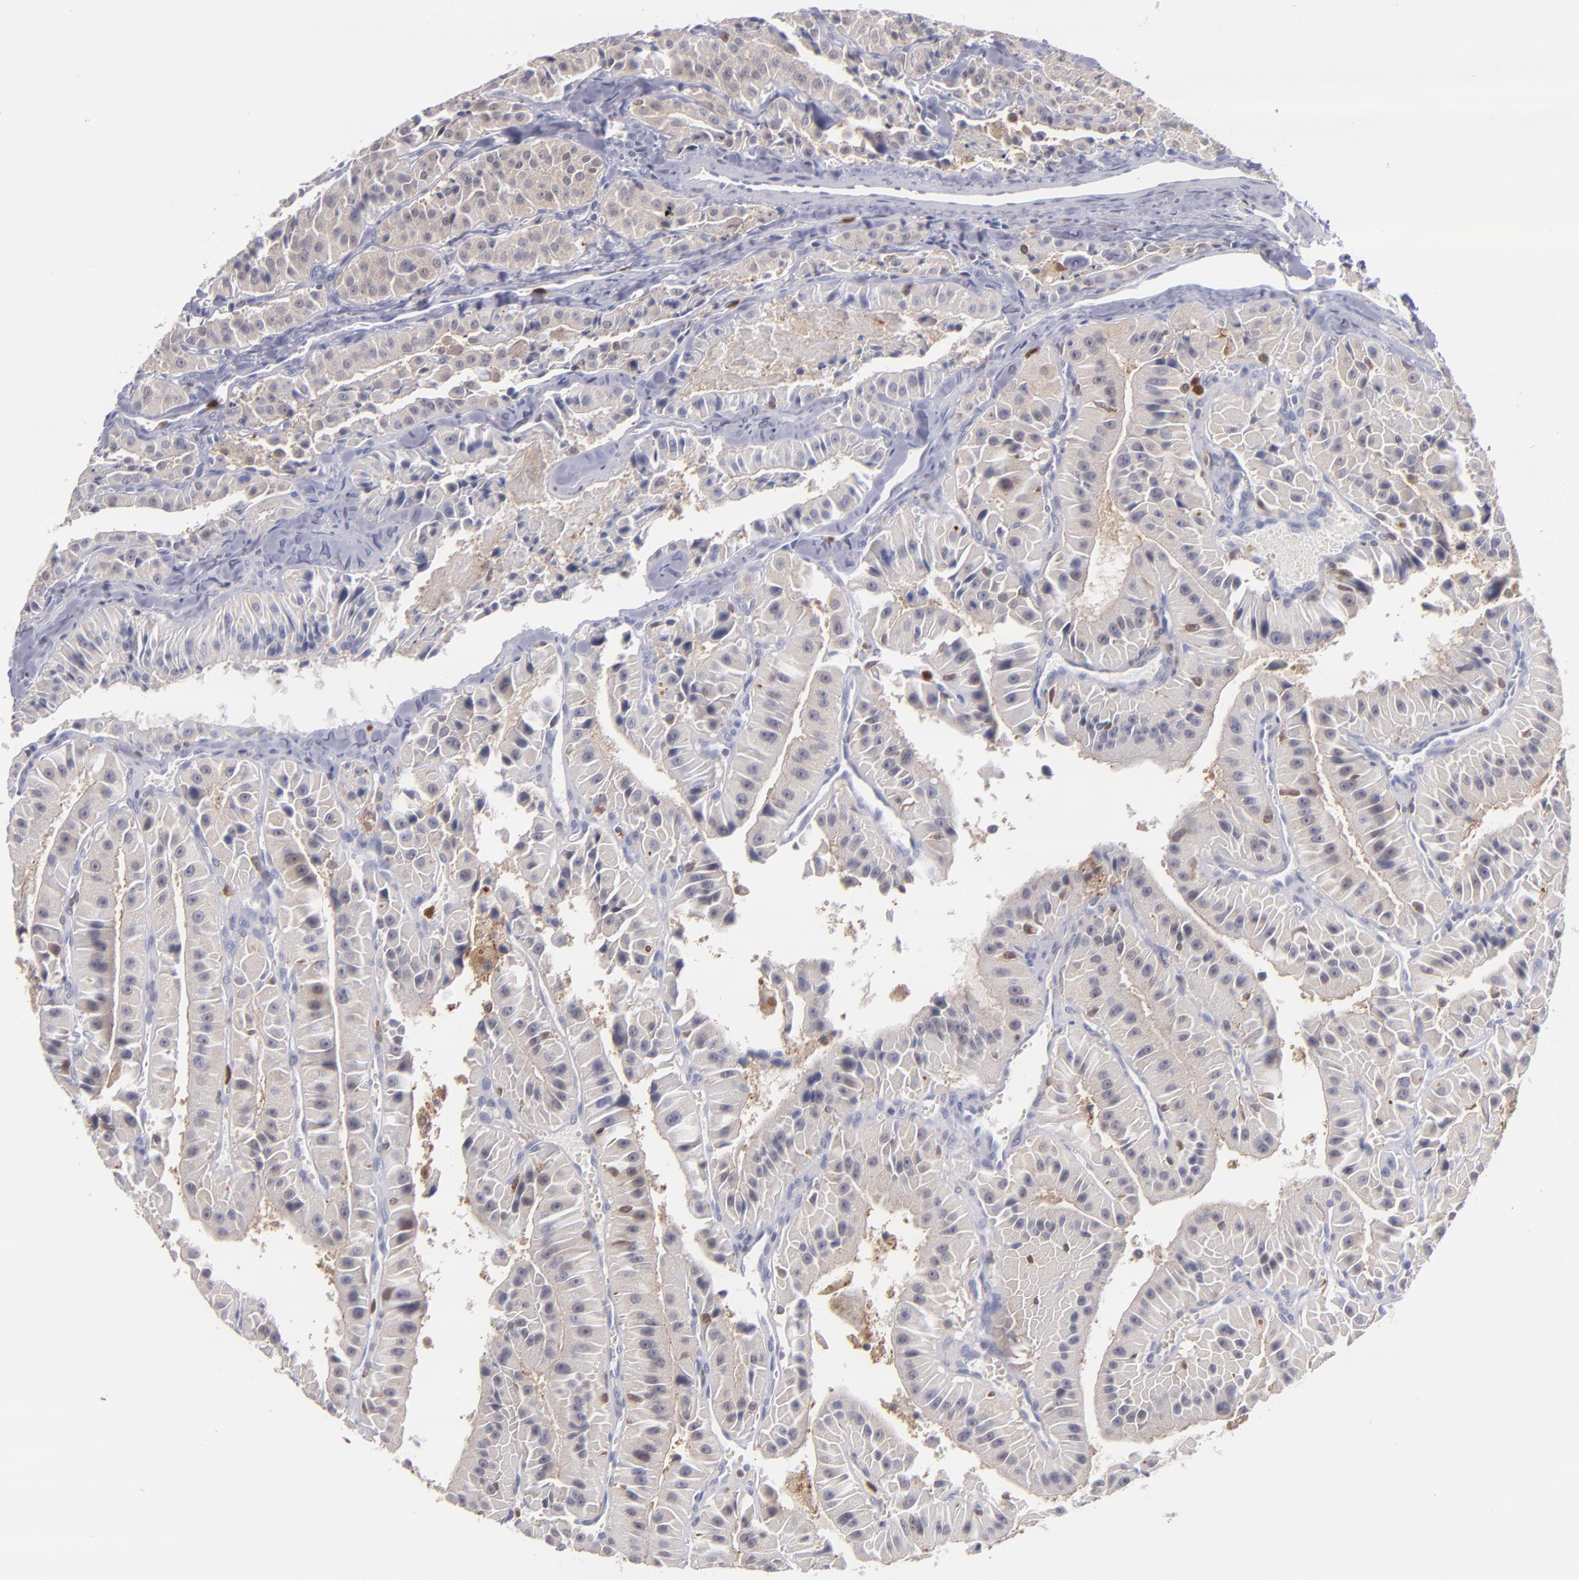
{"staining": {"intensity": "moderate", "quantity": ">75%", "location": "cytoplasmic/membranous"}, "tissue": "thyroid cancer", "cell_type": "Tumor cells", "image_type": "cancer", "snomed": [{"axis": "morphology", "description": "Carcinoma, NOS"}, {"axis": "topography", "description": "Thyroid gland"}], "caption": "A medium amount of moderate cytoplasmic/membranous expression is present in approximately >75% of tumor cells in thyroid carcinoma tissue.", "gene": "PRKCD", "patient": {"sex": "male", "age": 76}}